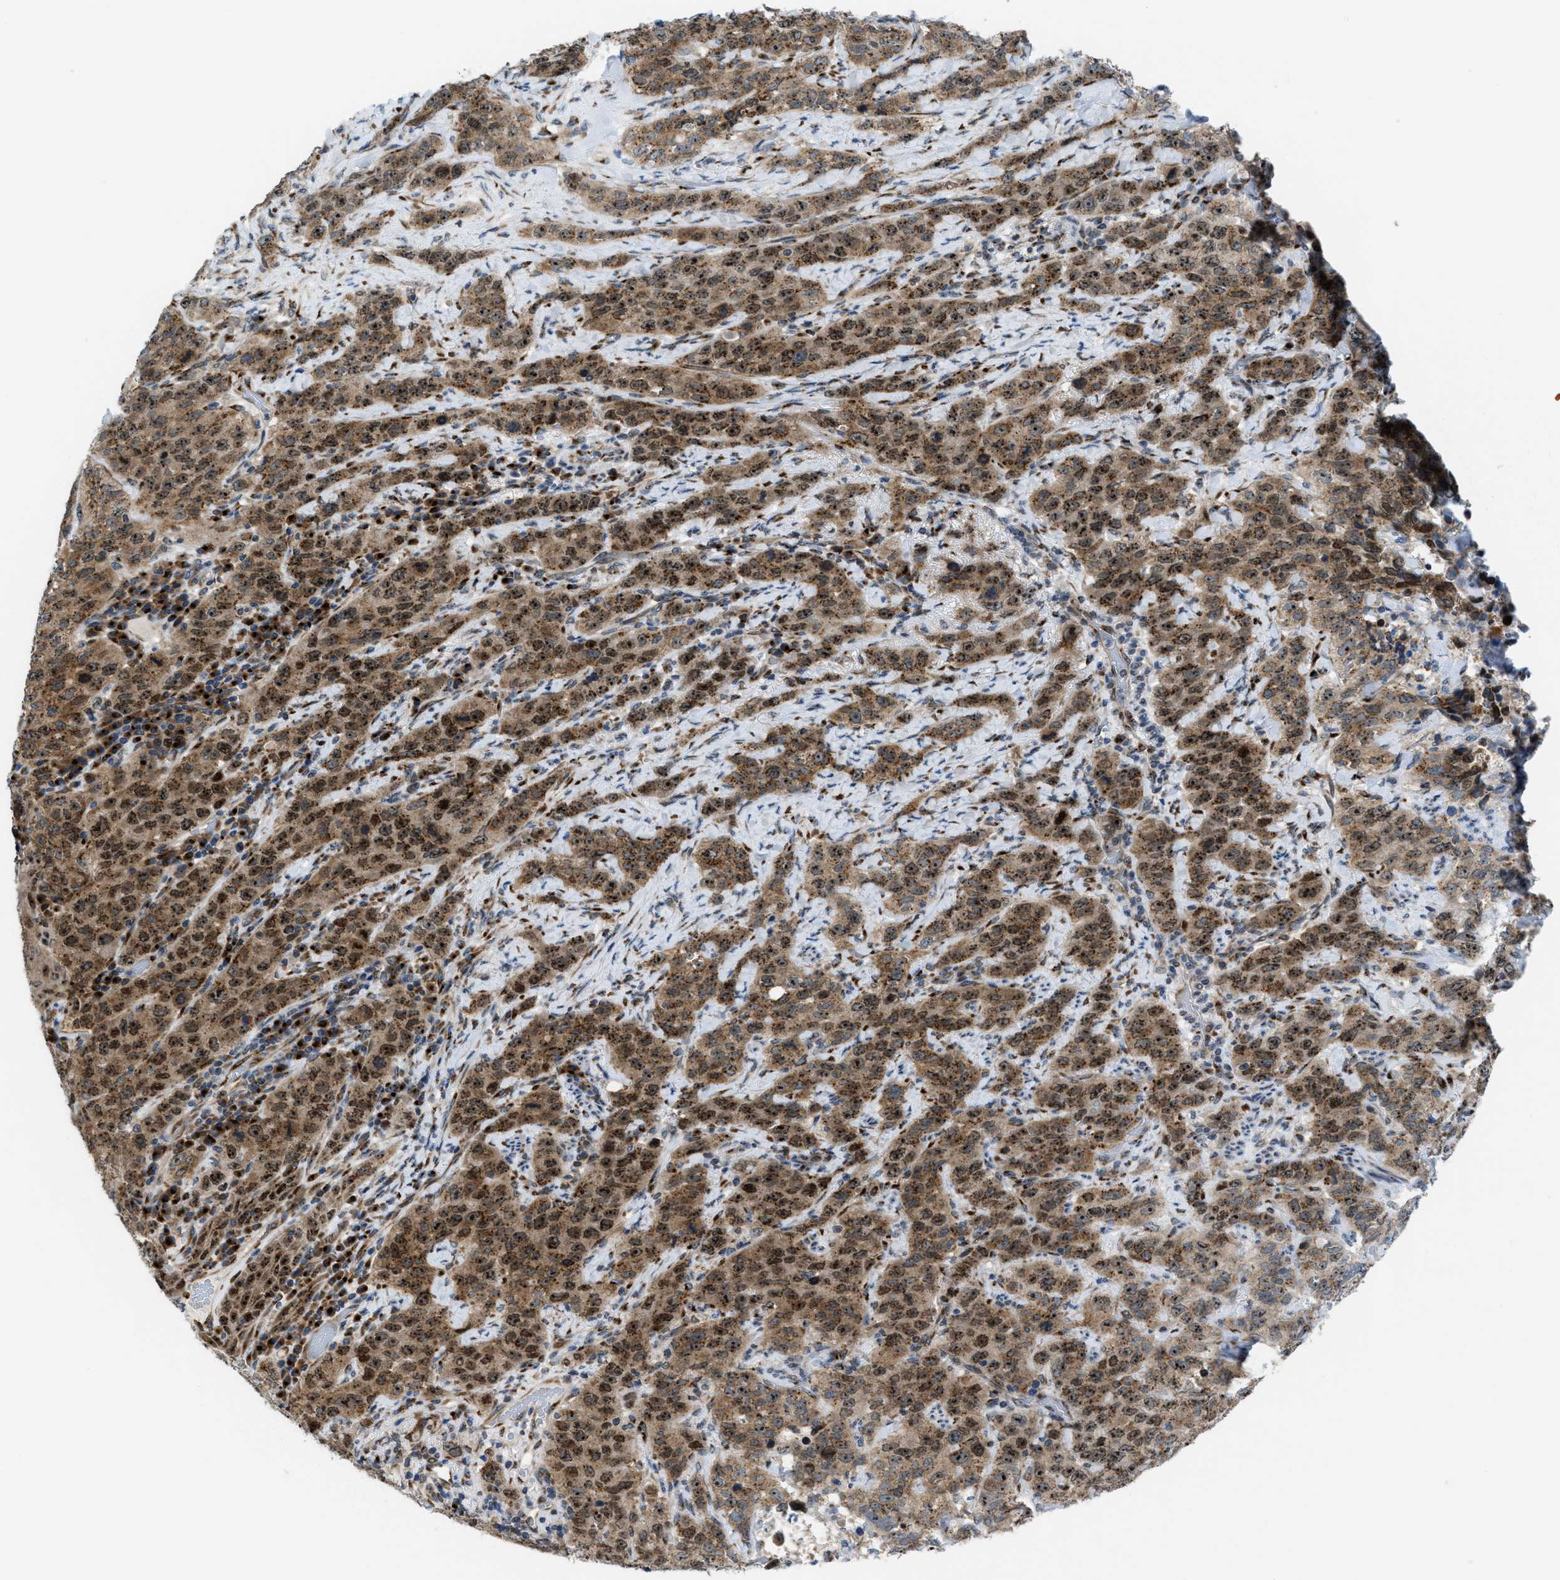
{"staining": {"intensity": "moderate", "quantity": ">75%", "location": "cytoplasmic/membranous"}, "tissue": "stomach cancer", "cell_type": "Tumor cells", "image_type": "cancer", "snomed": [{"axis": "morphology", "description": "Adenocarcinoma, NOS"}, {"axis": "topography", "description": "Stomach"}], "caption": "Immunohistochemical staining of human stomach cancer (adenocarcinoma) demonstrates moderate cytoplasmic/membranous protein staining in approximately >75% of tumor cells.", "gene": "SLC38A10", "patient": {"sex": "male", "age": 48}}